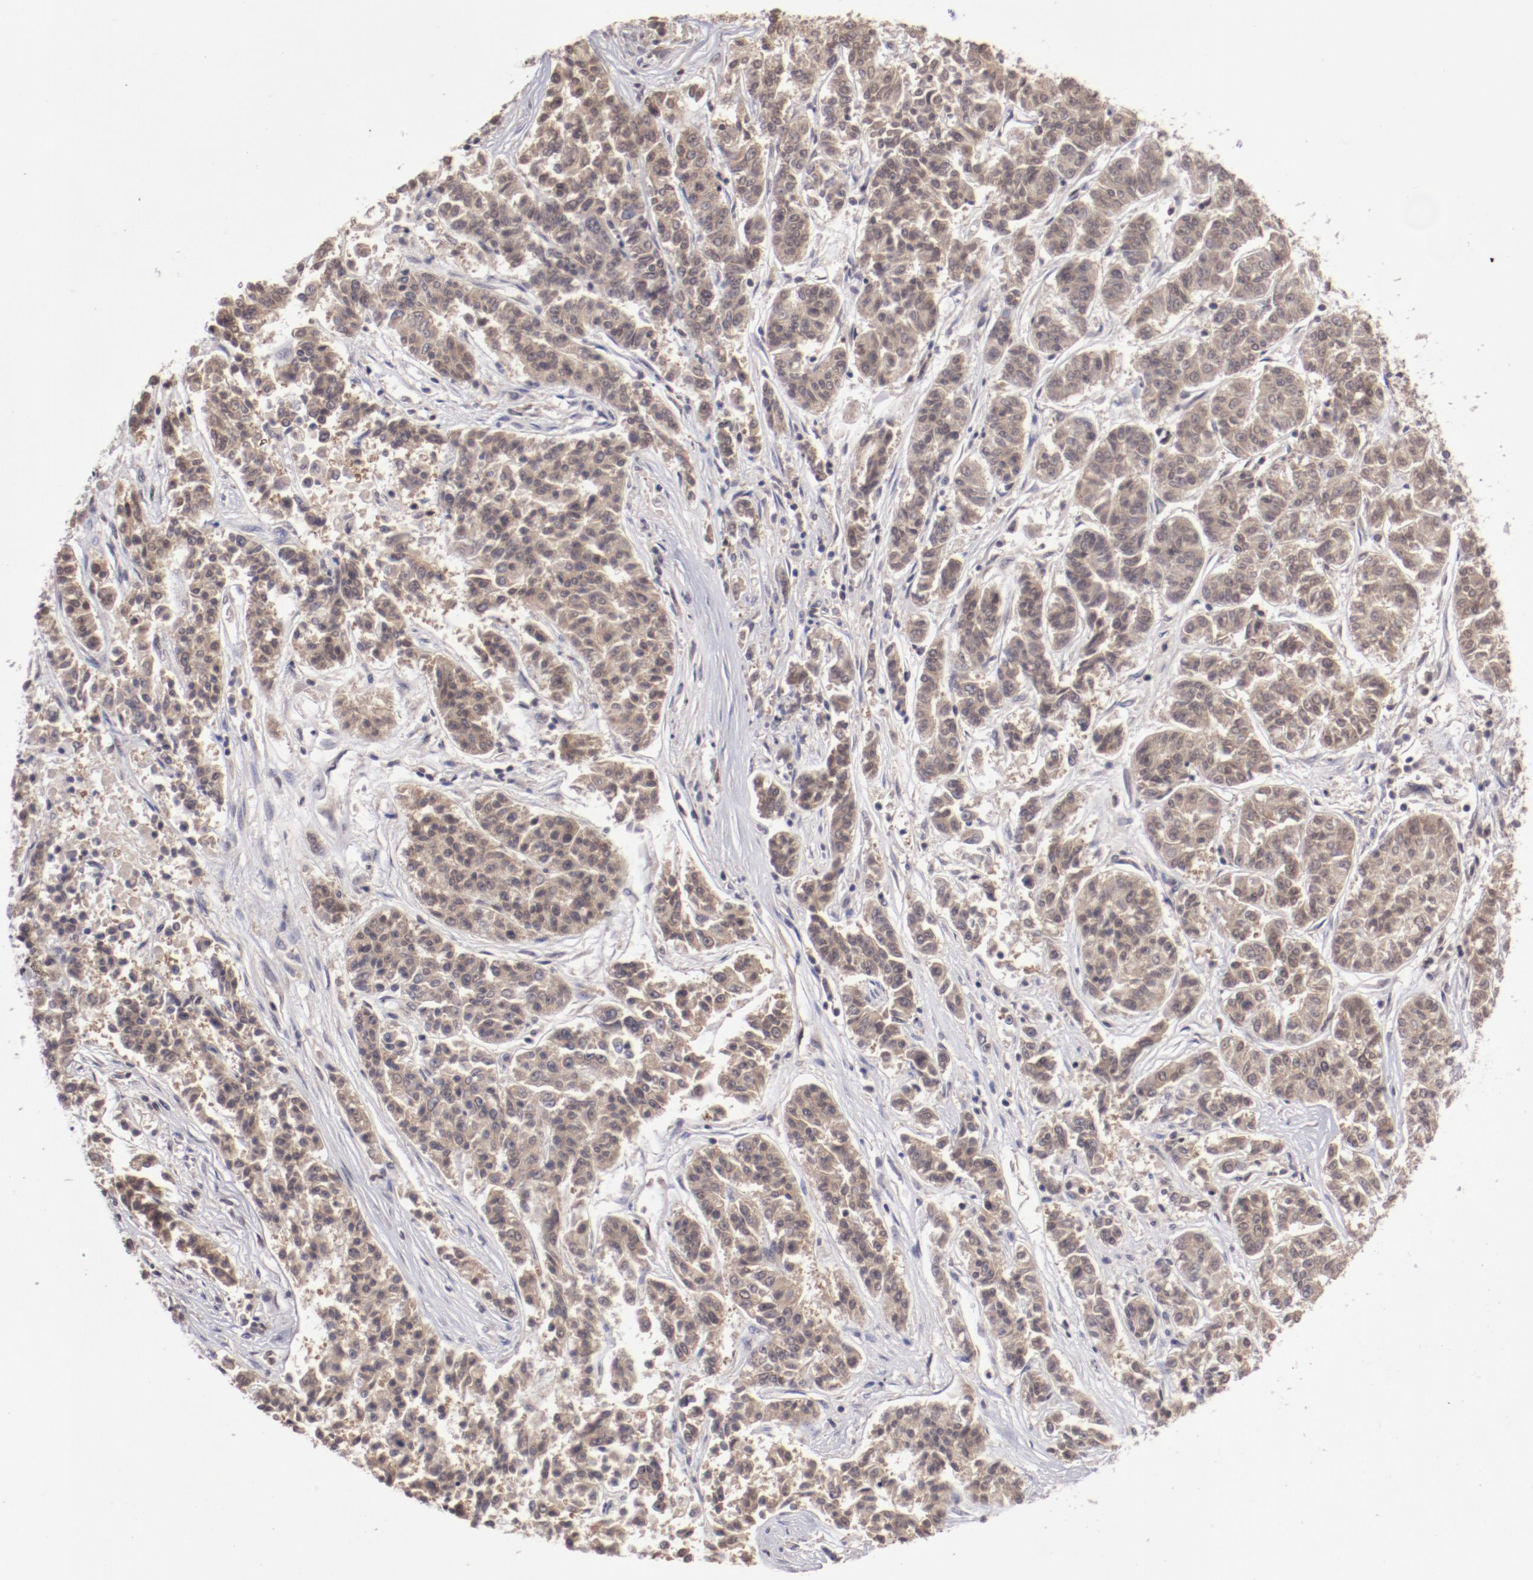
{"staining": {"intensity": "weak", "quantity": ">75%", "location": "cytoplasmic/membranous"}, "tissue": "lung cancer", "cell_type": "Tumor cells", "image_type": "cancer", "snomed": [{"axis": "morphology", "description": "Adenocarcinoma, NOS"}, {"axis": "topography", "description": "Lung"}], "caption": "Approximately >75% of tumor cells in lung cancer (adenocarcinoma) reveal weak cytoplasmic/membranous protein positivity as visualized by brown immunohistochemical staining.", "gene": "ARNT", "patient": {"sex": "male", "age": 84}}